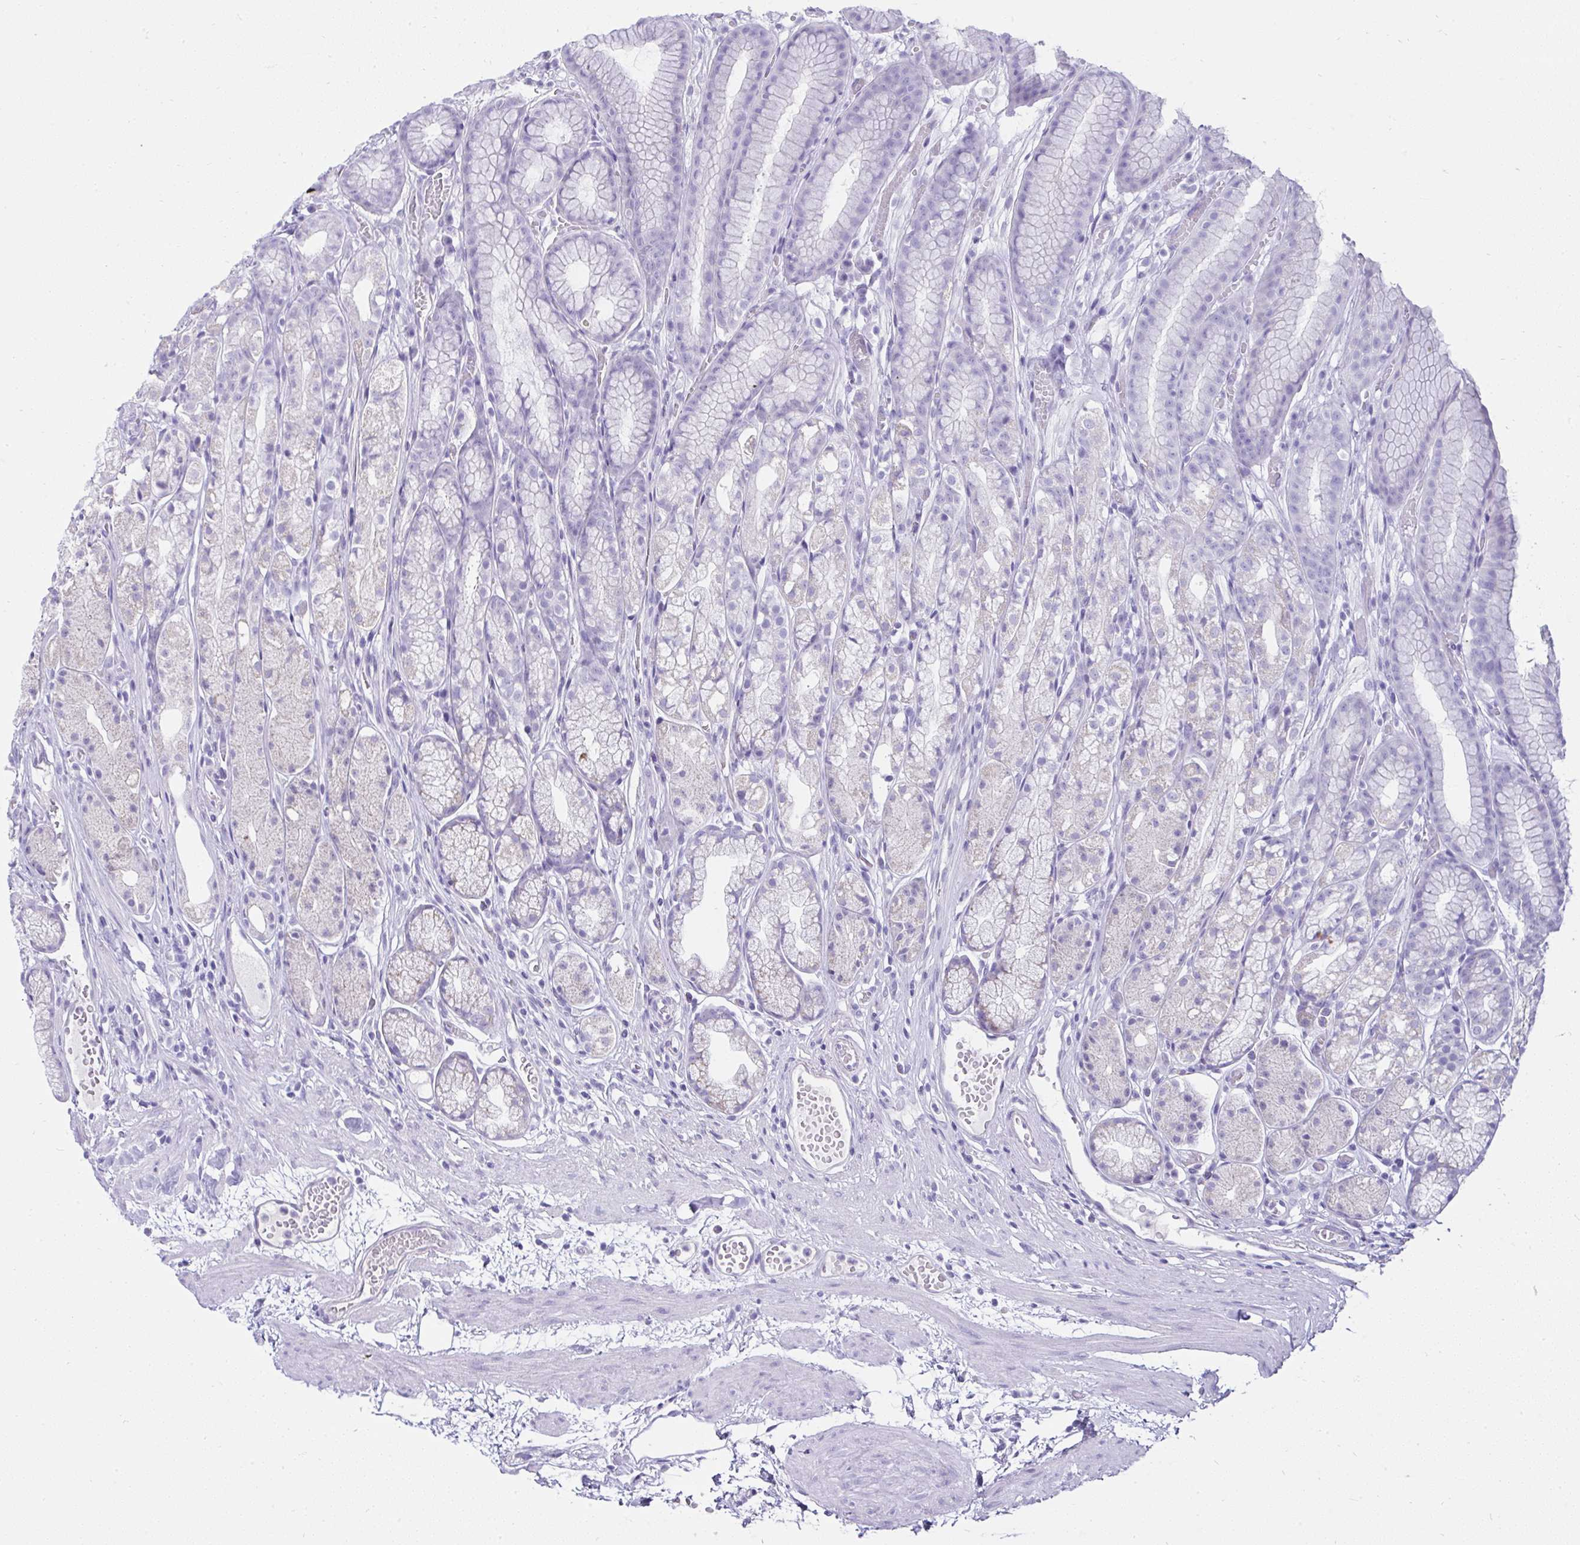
{"staining": {"intensity": "negative", "quantity": "none", "location": "none"}, "tissue": "stomach", "cell_type": "Glandular cells", "image_type": "normal", "snomed": [{"axis": "morphology", "description": "Normal tissue, NOS"}, {"axis": "topography", "description": "Smooth muscle"}, {"axis": "topography", "description": "Stomach"}], "caption": "Photomicrograph shows no protein positivity in glandular cells of unremarkable stomach. Brightfield microscopy of IHC stained with DAB (3,3'-diaminobenzidine) (brown) and hematoxylin (blue), captured at high magnification.", "gene": "RNF183", "patient": {"sex": "male", "age": 70}}